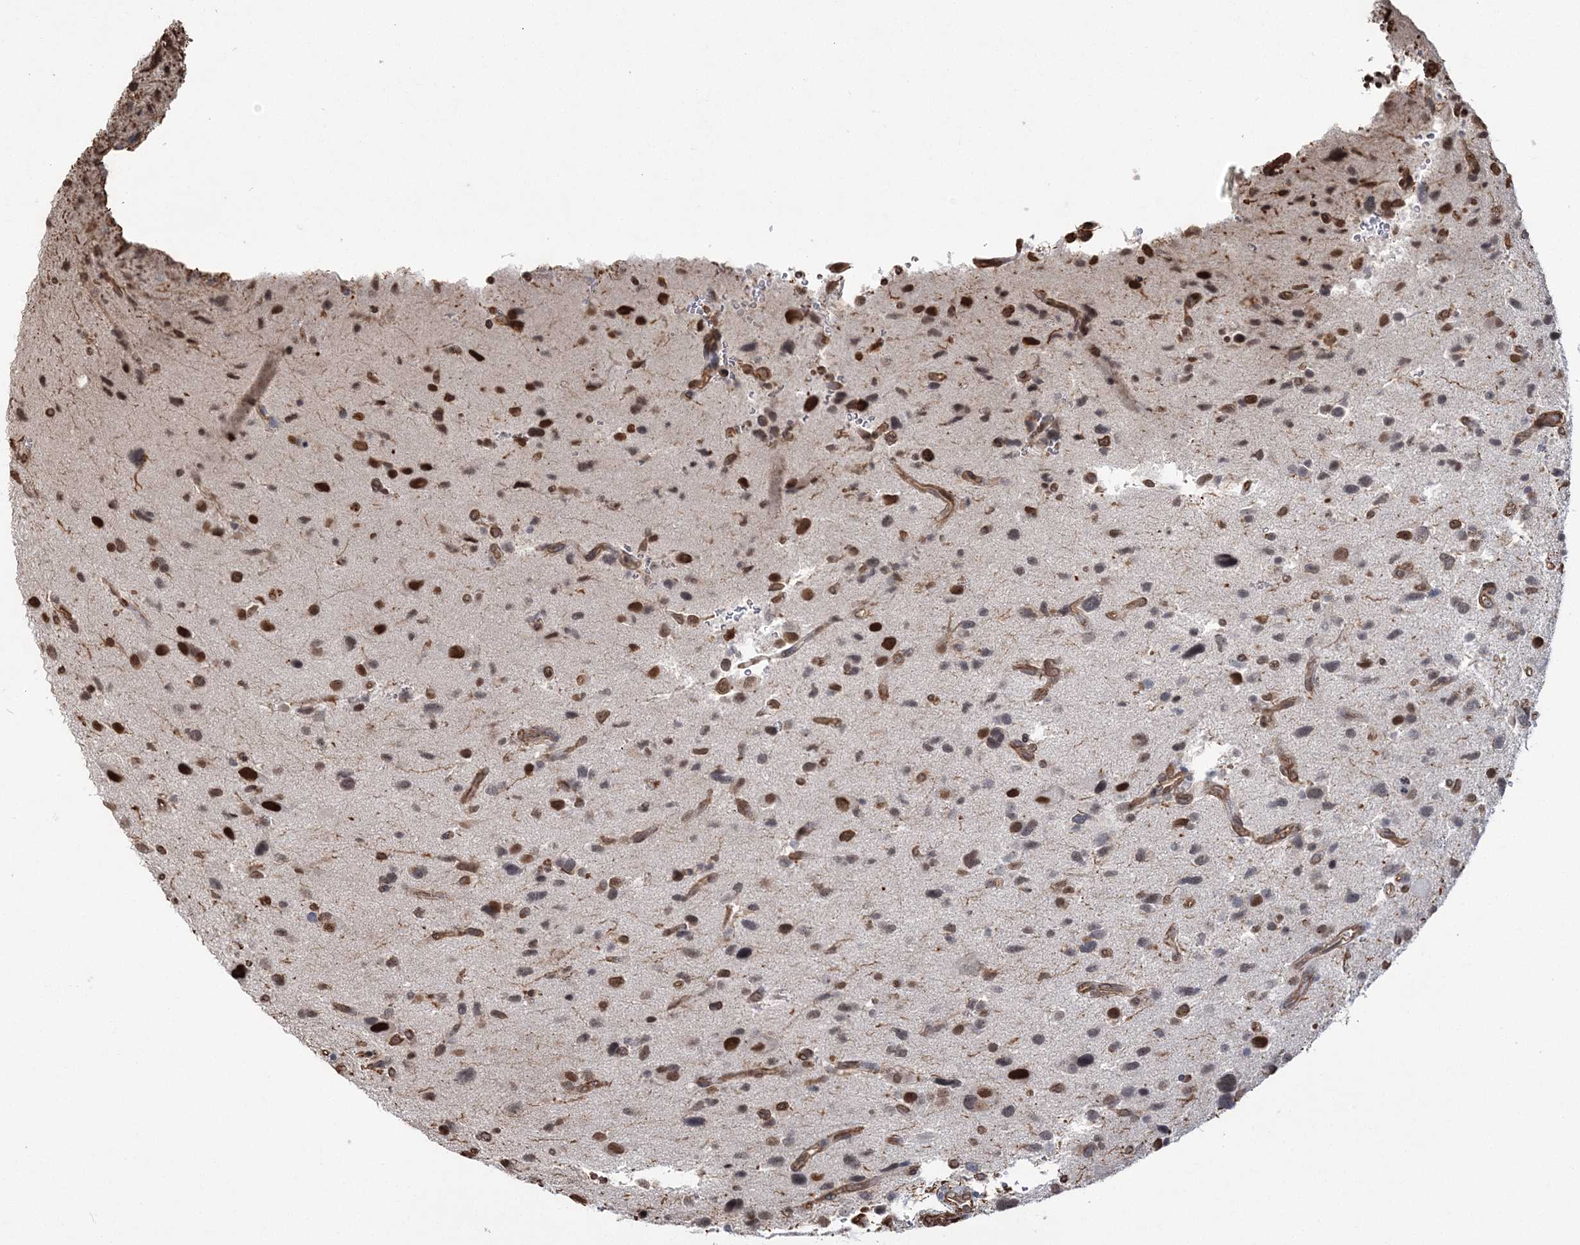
{"staining": {"intensity": "moderate", "quantity": "<25%", "location": "nuclear"}, "tissue": "glioma", "cell_type": "Tumor cells", "image_type": "cancer", "snomed": [{"axis": "morphology", "description": "Glioma, malignant, High grade"}, {"axis": "topography", "description": "Brain"}], "caption": "Immunohistochemistry of glioma displays low levels of moderate nuclear expression in approximately <25% of tumor cells. The protein of interest is stained brown, and the nuclei are stained in blue (DAB (3,3'-diaminobenzidine) IHC with brightfield microscopy, high magnification).", "gene": "ATP11B", "patient": {"sex": "male", "age": 33}}